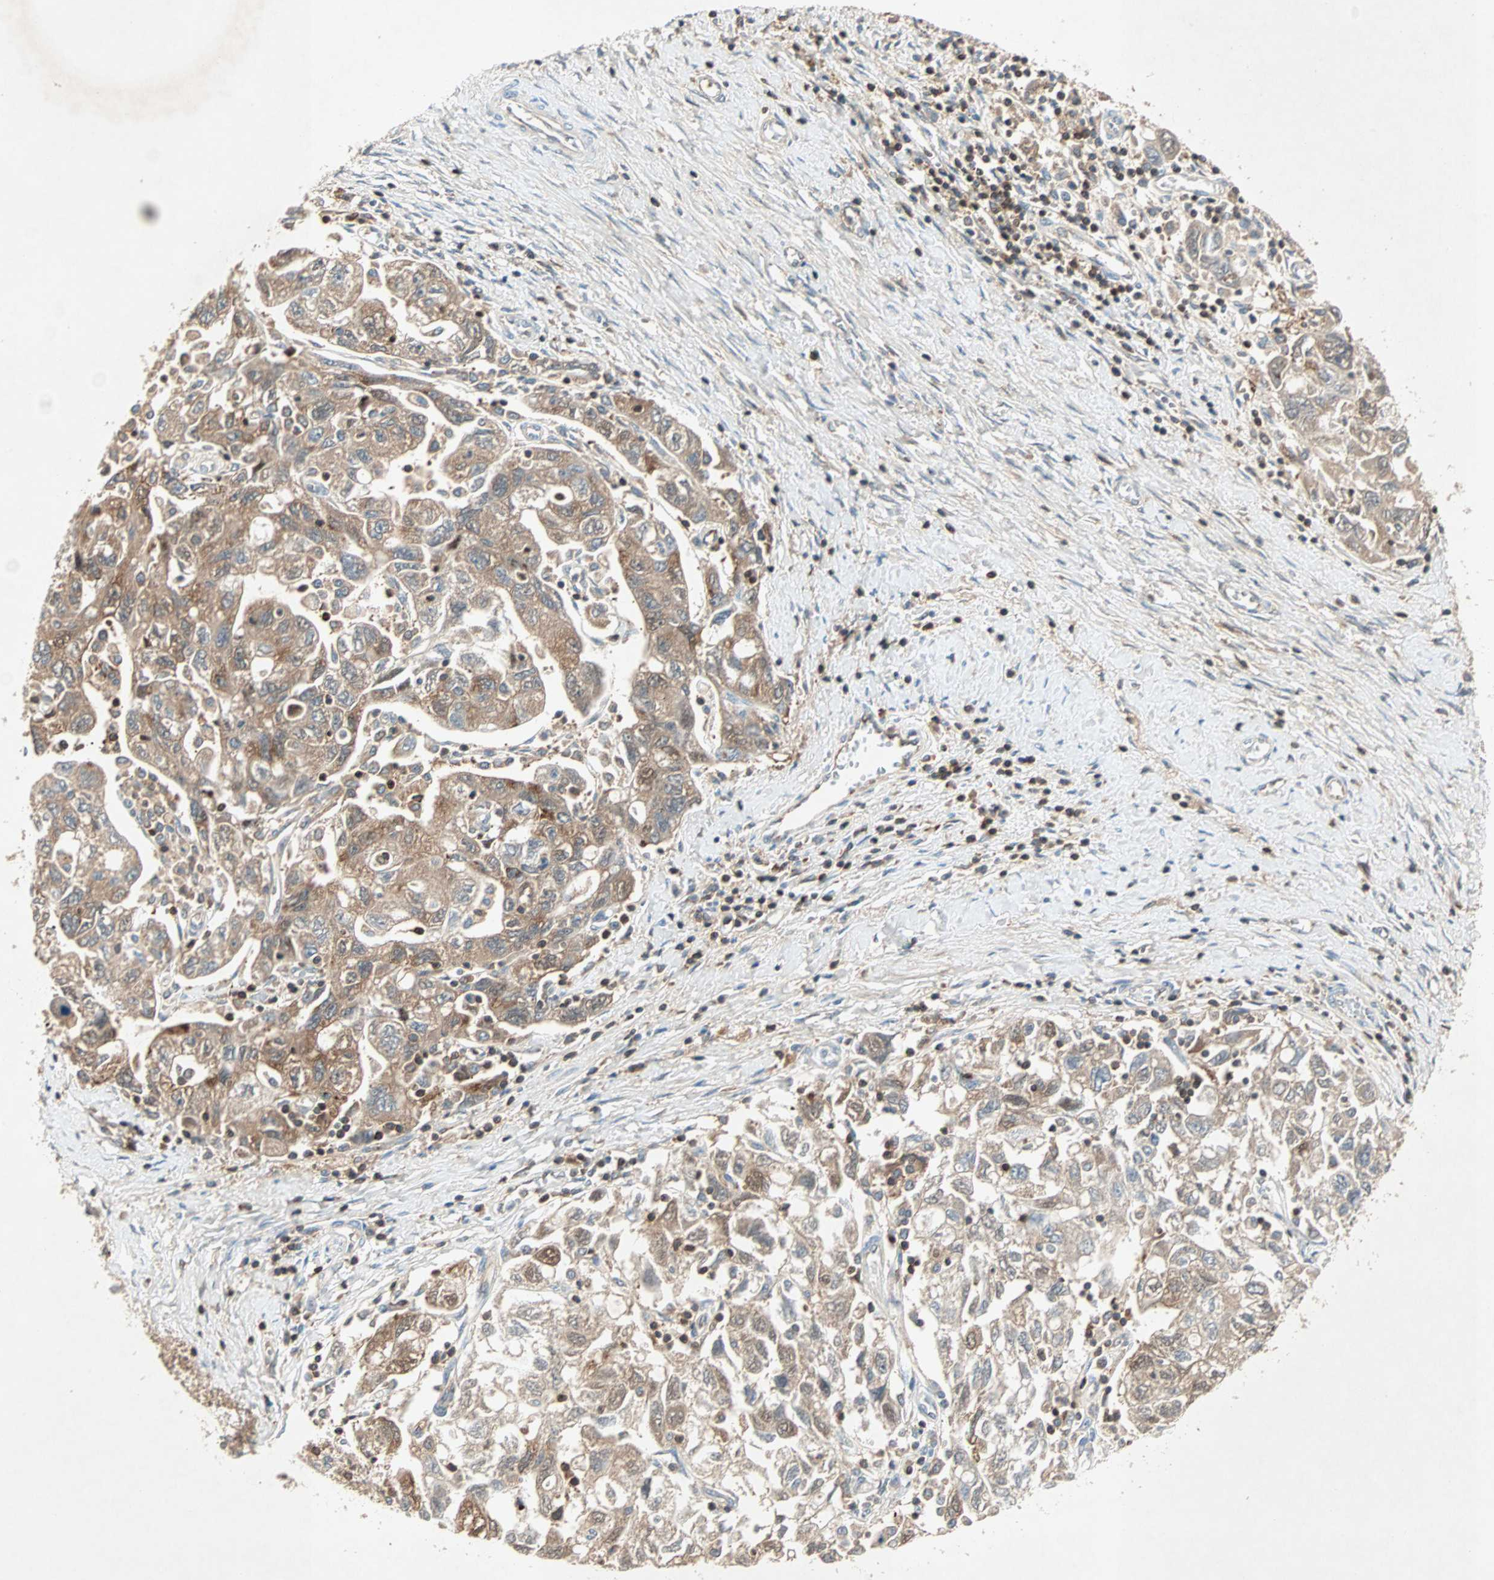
{"staining": {"intensity": "moderate", "quantity": ">75%", "location": "cytoplasmic/membranous"}, "tissue": "ovarian cancer", "cell_type": "Tumor cells", "image_type": "cancer", "snomed": [{"axis": "morphology", "description": "Carcinoma, NOS"}, {"axis": "morphology", "description": "Cystadenocarcinoma, serous, NOS"}, {"axis": "topography", "description": "Ovary"}], "caption": "A micrograph of carcinoma (ovarian) stained for a protein displays moderate cytoplasmic/membranous brown staining in tumor cells.", "gene": "TEC", "patient": {"sex": "female", "age": 69}}